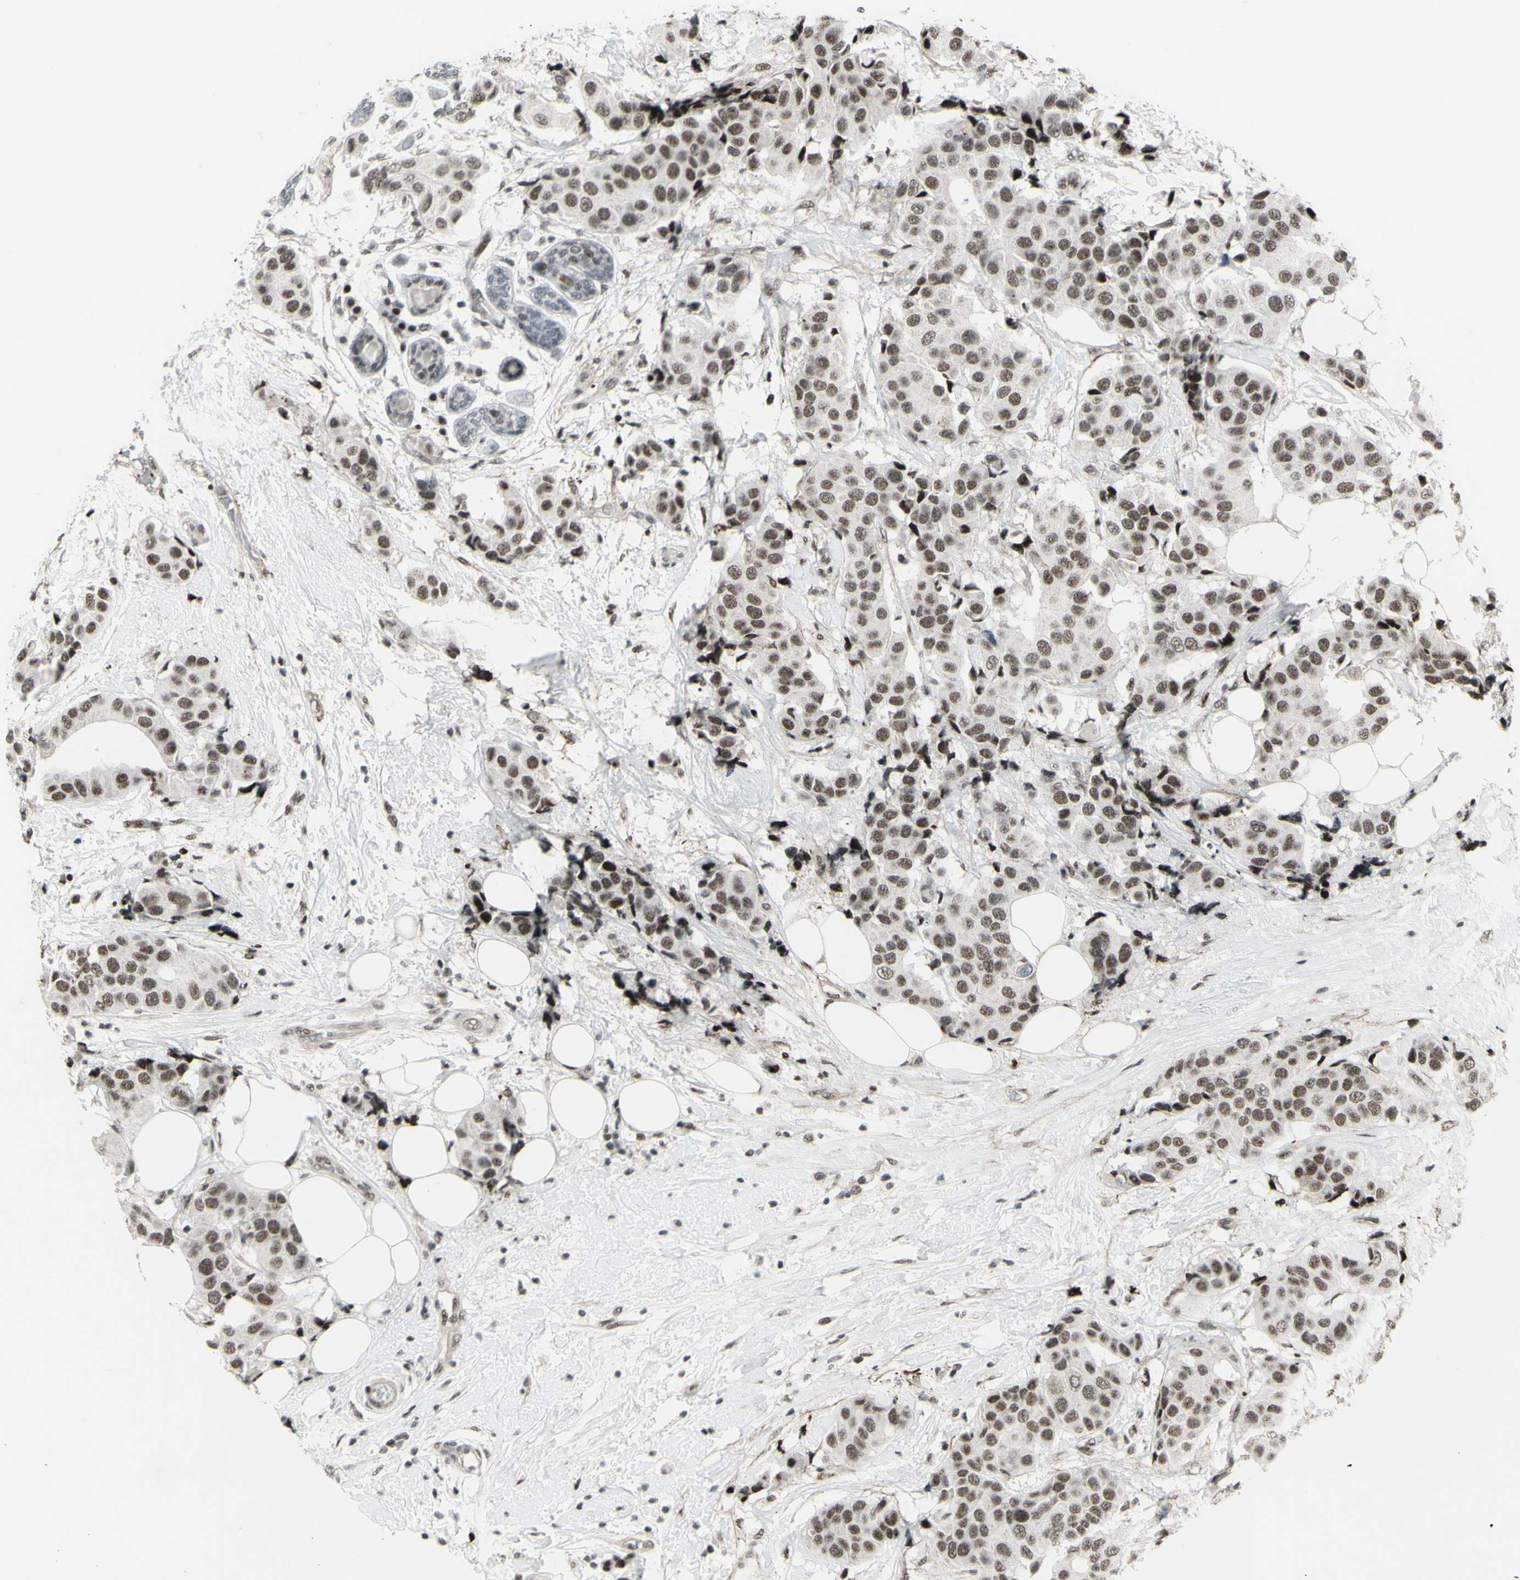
{"staining": {"intensity": "moderate", "quantity": ">75%", "location": "nuclear"}, "tissue": "breast cancer", "cell_type": "Tumor cells", "image_type": "cancer", "snomed": [{"axis": "morphology", "description": "Normal tissue, NOS"}, {"axis": "morphology", "description": "Duct carcinoma"}, {"axis": "topography", "description": "Breast"}], "caption": "Immunohistochemical staining of human breast cancer reveals medium levels of moderate nuclear expression in approximately >75% of tumor cells. (IHC, brightfield microscopy, high magnification).", "gene": "SUPT6H", "patient": {"sex": "female", "age": 39}}